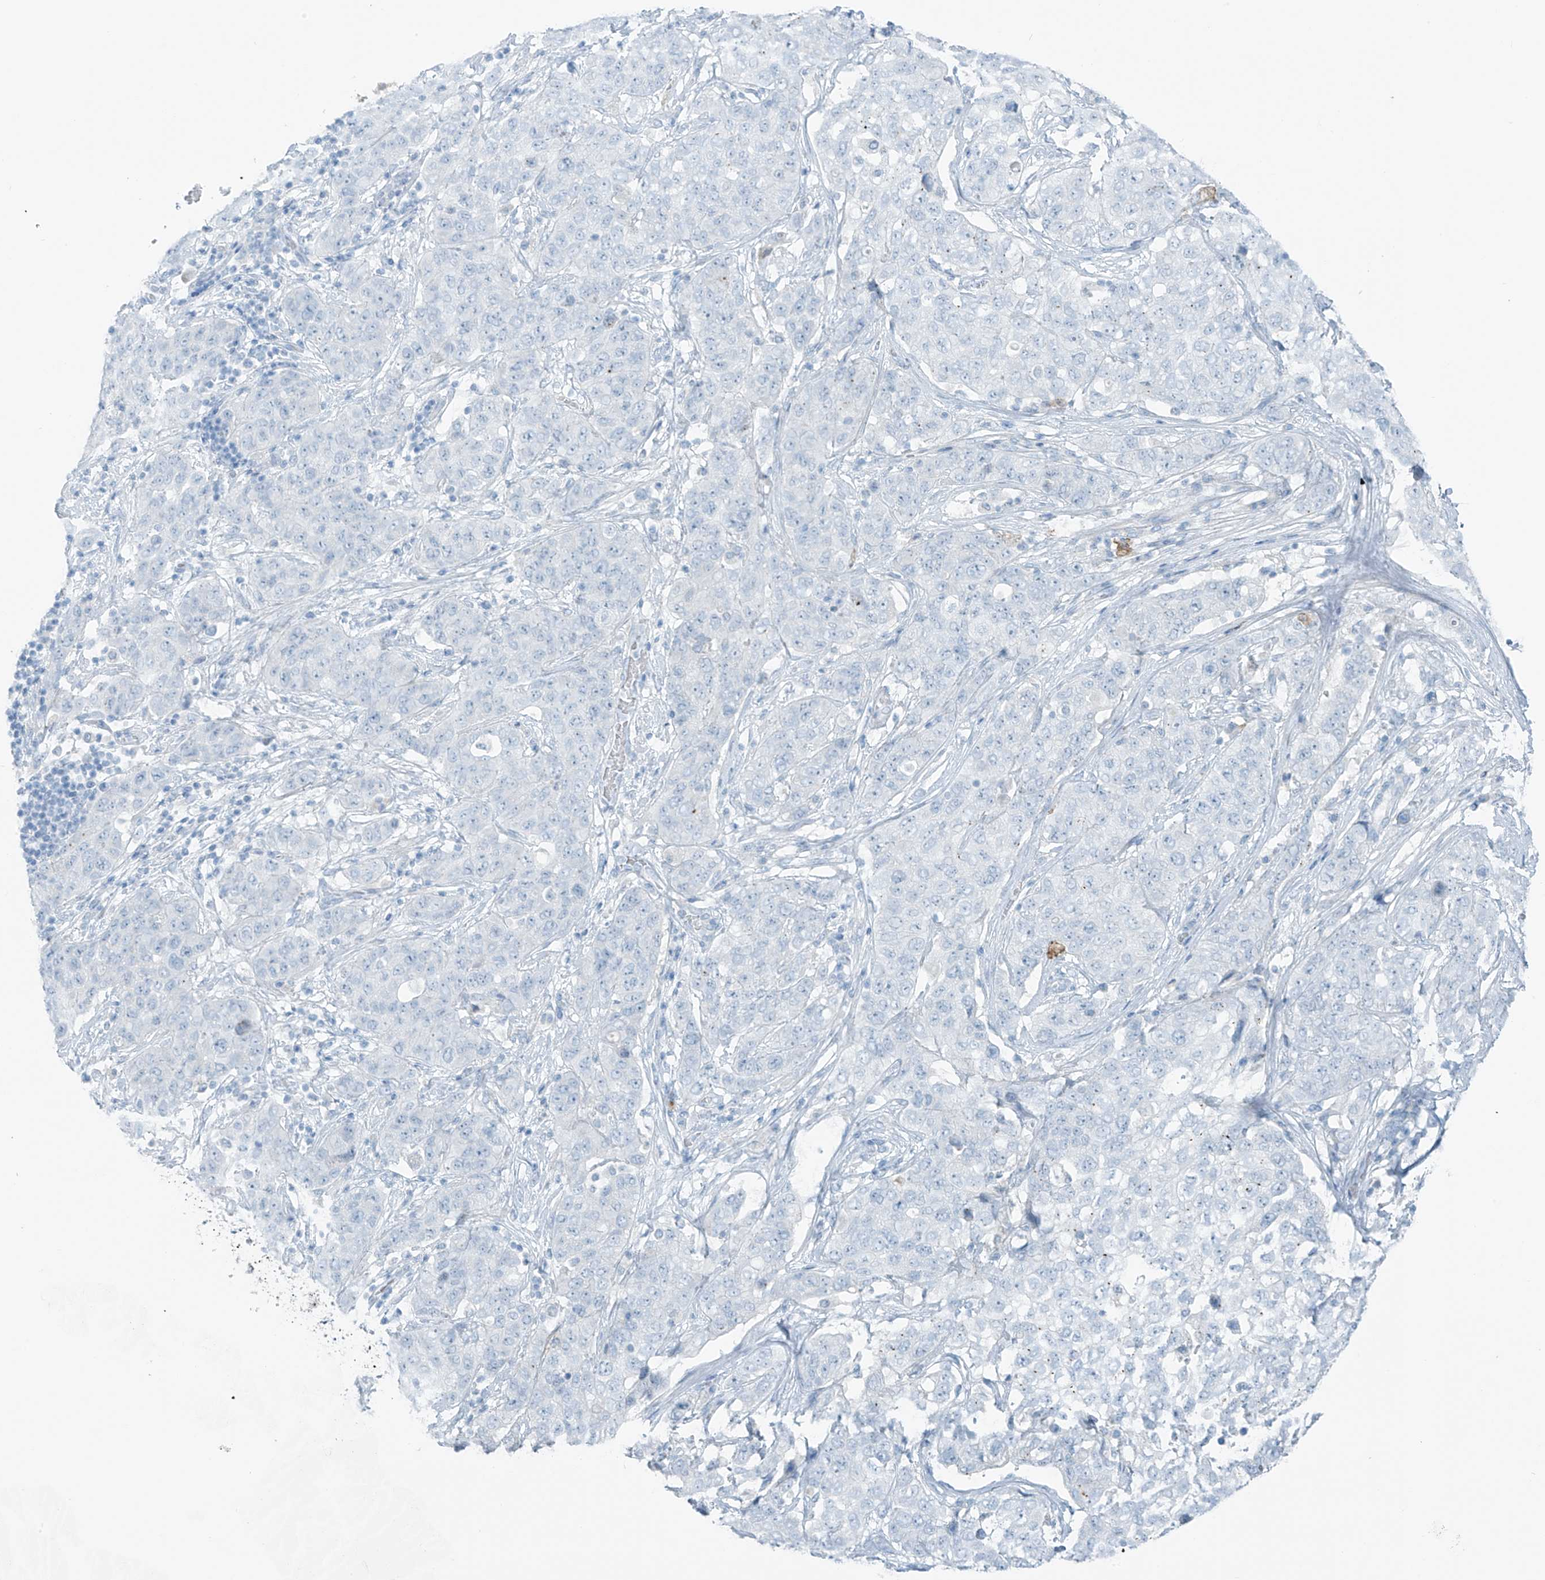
{"staining": {"intensity": "negative", "quantity": "none", "location": "none"}, "tissue": "stomach cancer", "cell_type": "Tumor cells", "image_type": "cancer", "snomed": [{"axis": "morphology", "description": "Normal tissue, NOS"}, {"axis": "morphology", "description": "Adenocarcinoma, NOS"}, {"axis": "topography", "description": "Lymph node"}, {"axis": "topography", "description": "Stomach"}], "caption": "Tumor cells show no significant protein staining in stomach cancer.", "gene": "SLC25A43", "patient": {"sex": "male", "age": 48}}